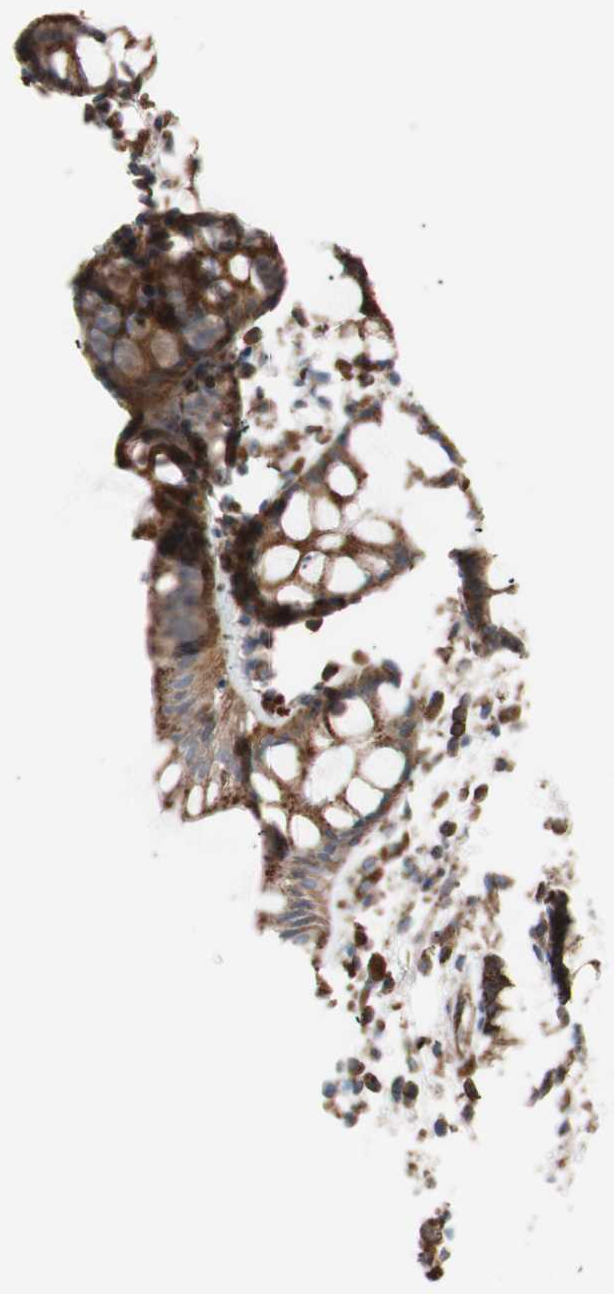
{"staining": {"intensity": "strong", "quantity": ">75%", "location": "cytoplasmic/membranous"}, "tissue": "rectum", "cell_type": "Glandular cells", "image_type": "normal", "snomed": [{"axis": "morphology", "description": "Normal tissue, NOS"}, {"axis": "topography", "description": "Rectum"}], "caption": "Rectum stained for a protein (brown) shows strong cytoplasmic/membranous positive staining in approximately >75% of glandular cells.", "gene": "FLOT2", "patient": {"sex": "female", "age": 66}}